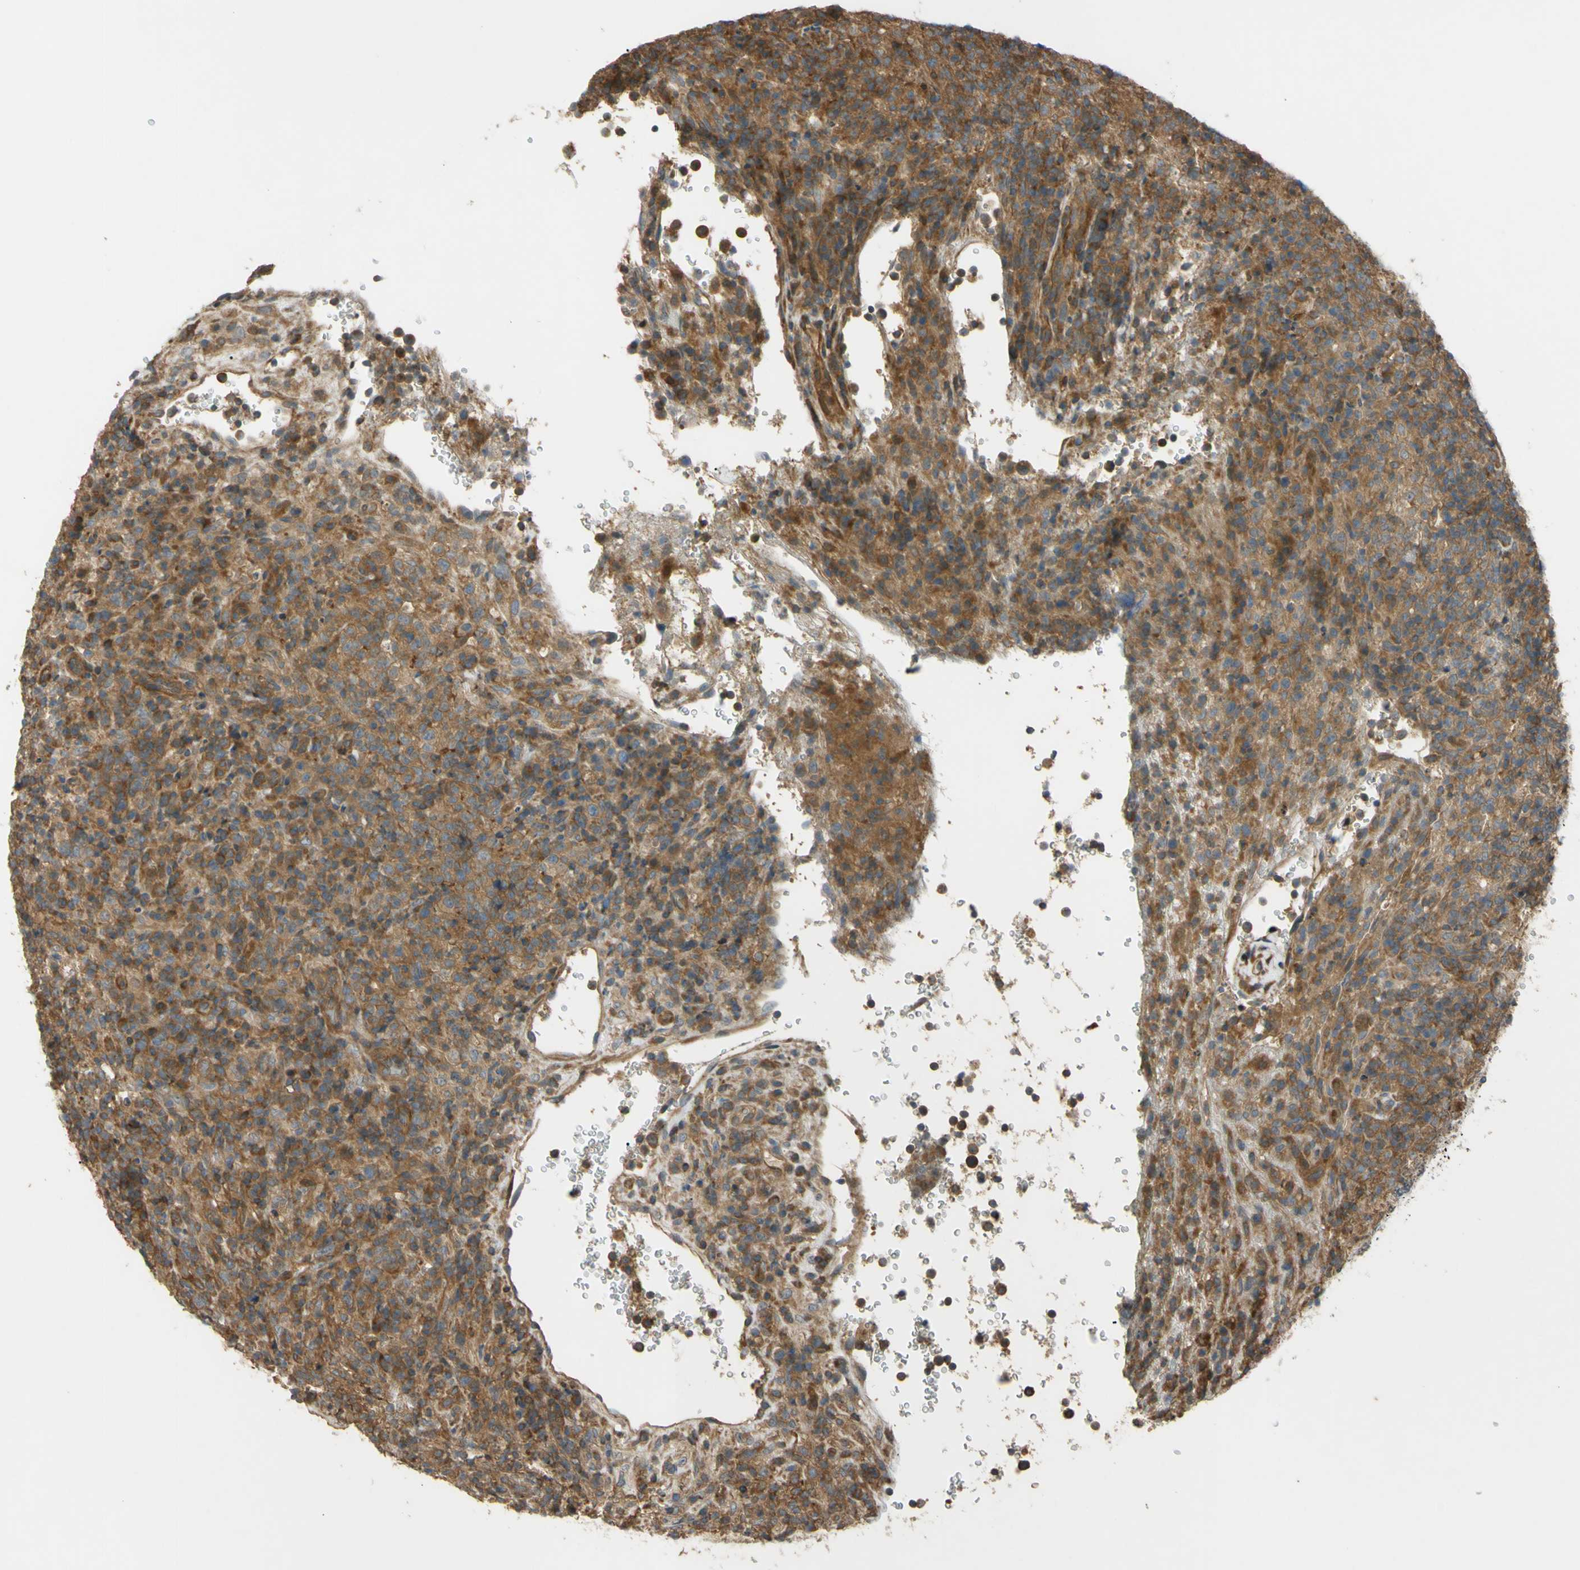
{"staining": {"intensity": "moderate", "quantity": ">75%", "location": "cytoplasmic/membranous"}, "tissue": "lymphoma", "cell_type": "Tumor cells", "image_type": "cancer", "snomed": [{"axis": "morphology", "description": "Malignant lymphoma, non-Hodgkin's type, High grade"}, {"axis": "topography", "description": "Lymph node"}], "caption": "This micrograph demonstrates malignant lymphoma, non-Hodgkin's type (high-grade) stained with IHC to label a protein in brown. The cytoplasmic/membranous of tumor cells show moderate positivity for the protein. Nuclei are counter-stained blue.", "gene": "FLII", "patient": {"sex": "female", "age": 76}}